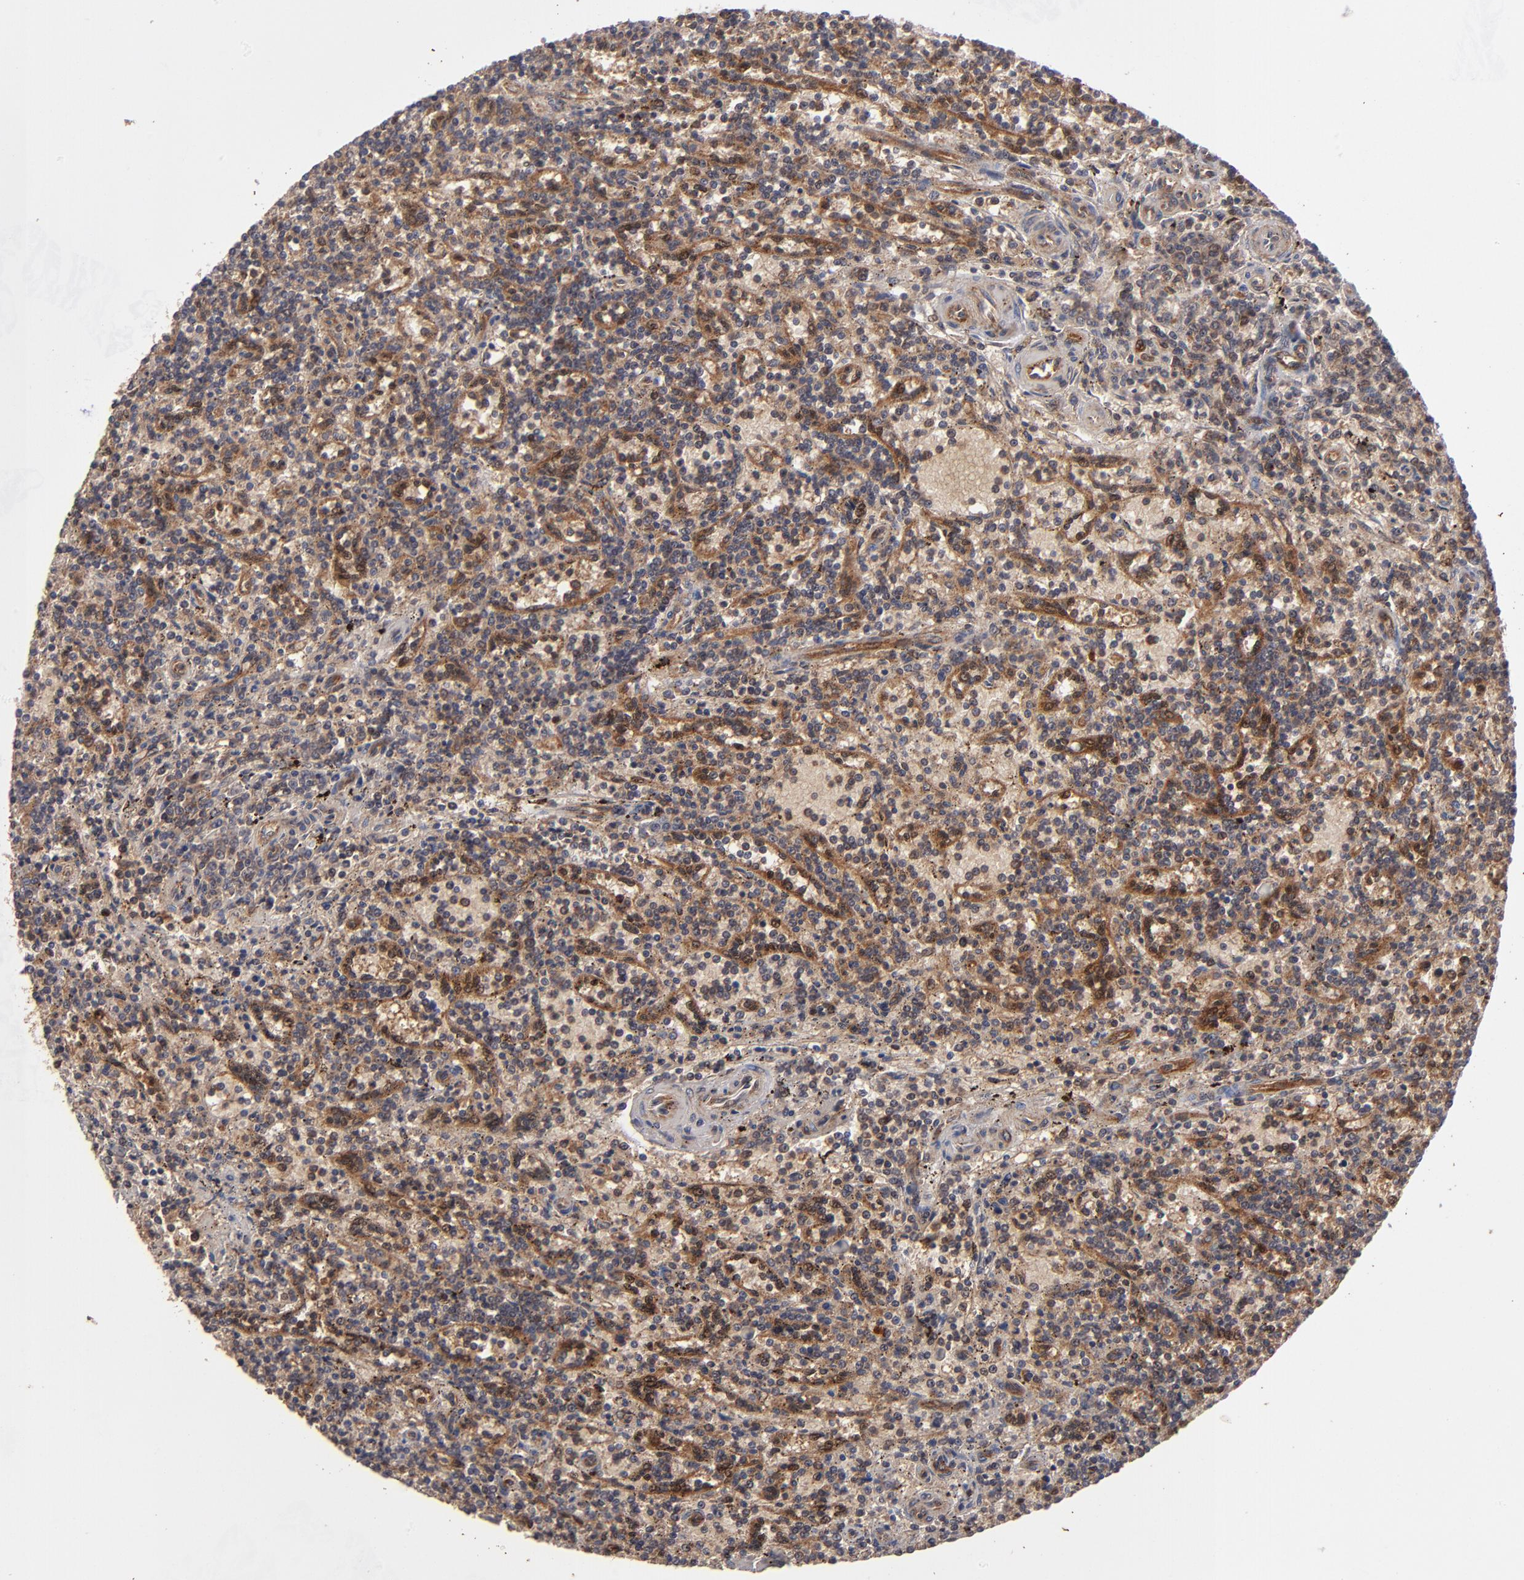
{"staining": {"intensity": "negative", "quantity": "none", "location": "none"}, "tissue": "lymphoma", "cell_type": "Tumor cells", "image_type": "cancer", "snomed": [{"axis": "morphology", "description": "Malignant lymphoma, non-Hodgkin's type, Low grade"}, {"axis": "topography", "description": "Spleen"}], "caption": "High magnification brightfield microscopy of lymphoma stained with DAB (3,3'-diaminobenzidine) (brown) and counterstained with hematoxylin (blue): tumor cells show no significant expression.", "gene": "BDKRB1", "patient": {"sex": "male", "age": 73}}